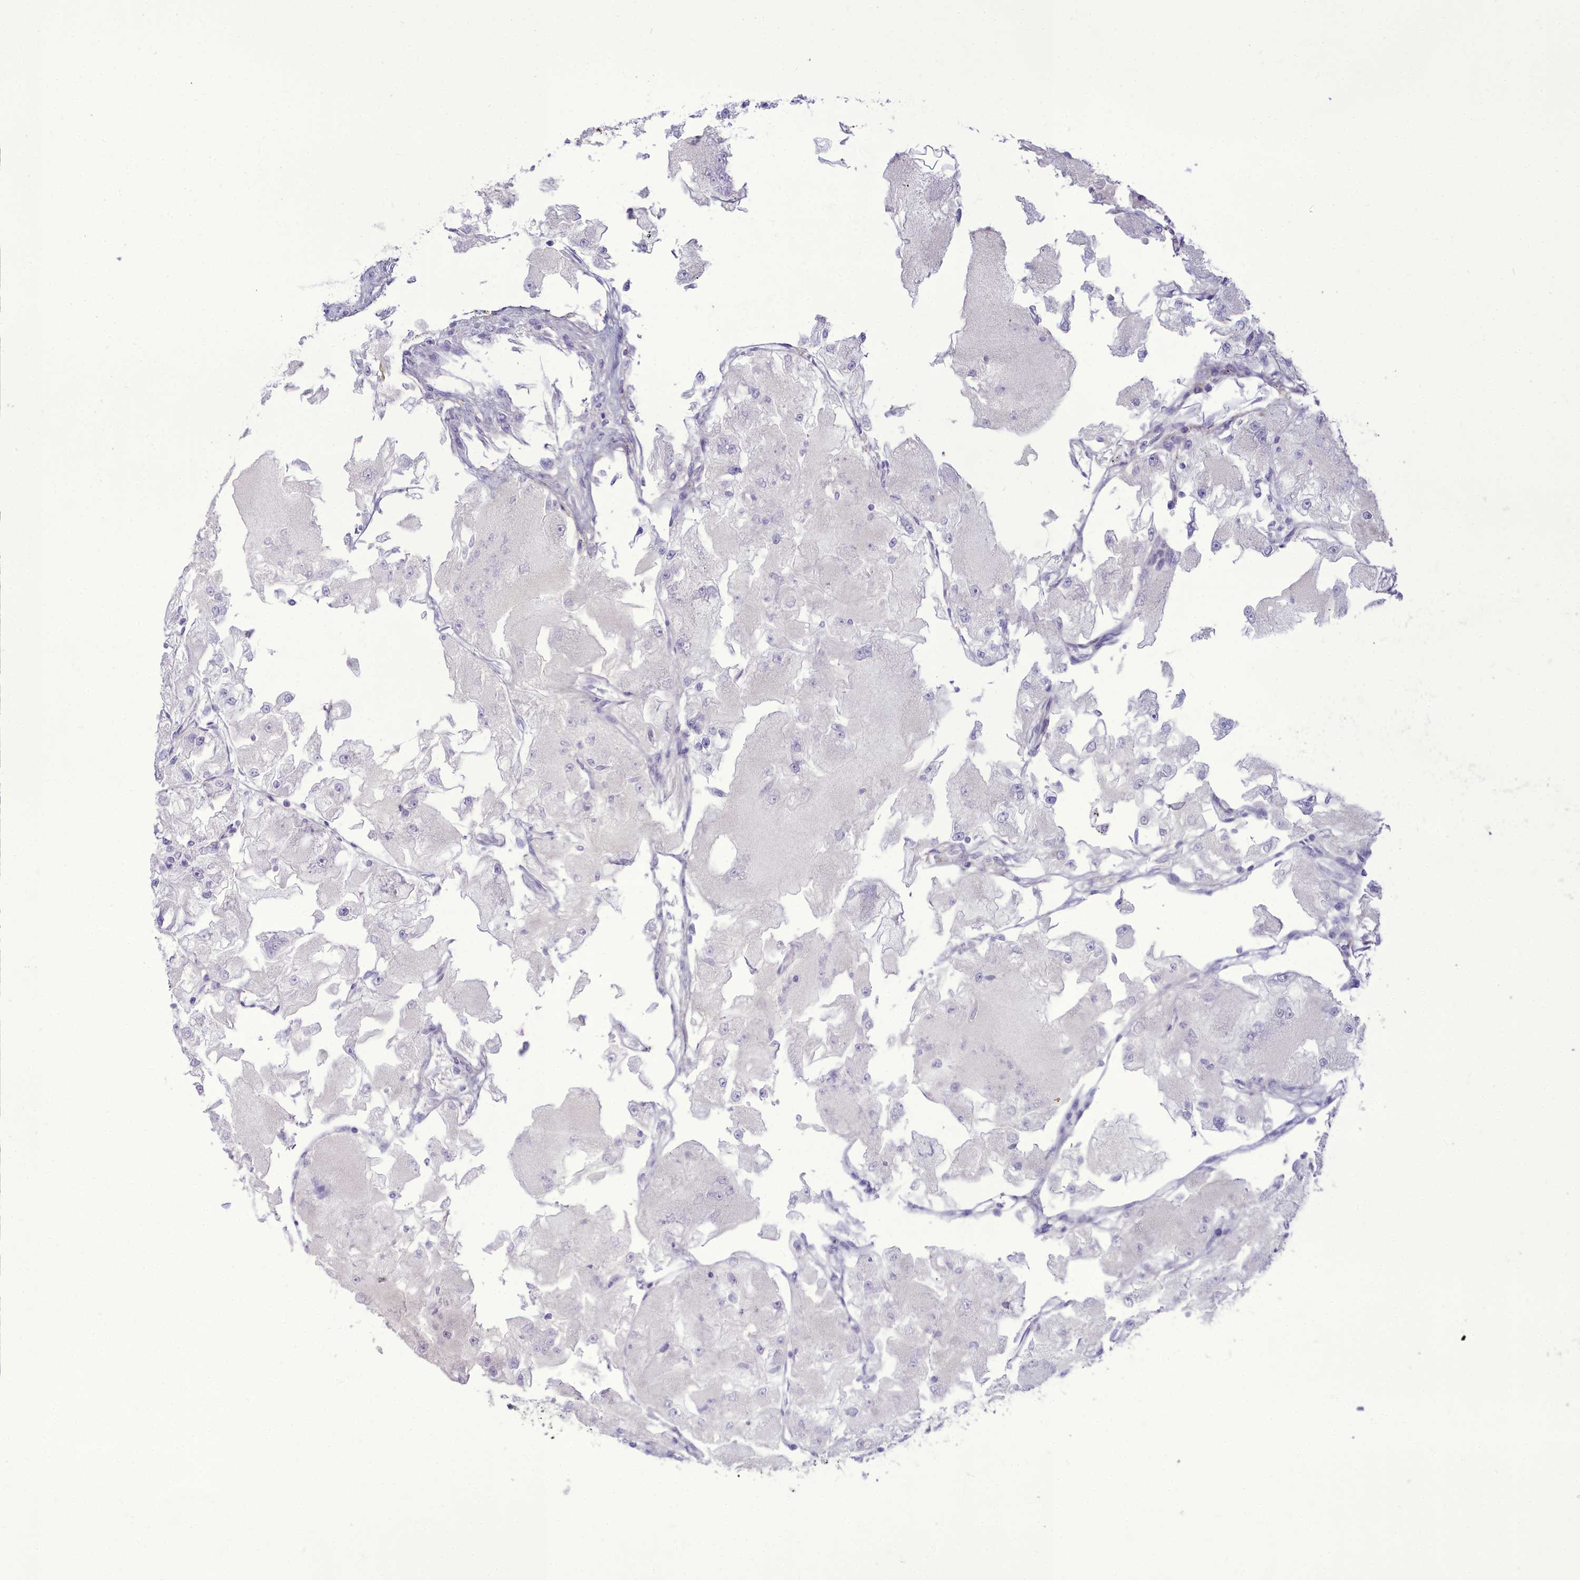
{"staining": {"intensity": "negative", "quantity": "none", "location": "none"}, "tissue": "renal cancer", "cell_type": "Tumor cells", "image_type": "cancer", "snomed": [{"axis": "morphology", "description": "Adenocarcinoma, NOS"}, {"axis": "topography", "description": "Kidney"}], "caption": "An IHC image of renal adenocarcinoma is shown. There is no staining in tumor cells of renal adenocarcinoma.", "gene": "OSTN", "patient": {"sex": "female", "age": 72}}